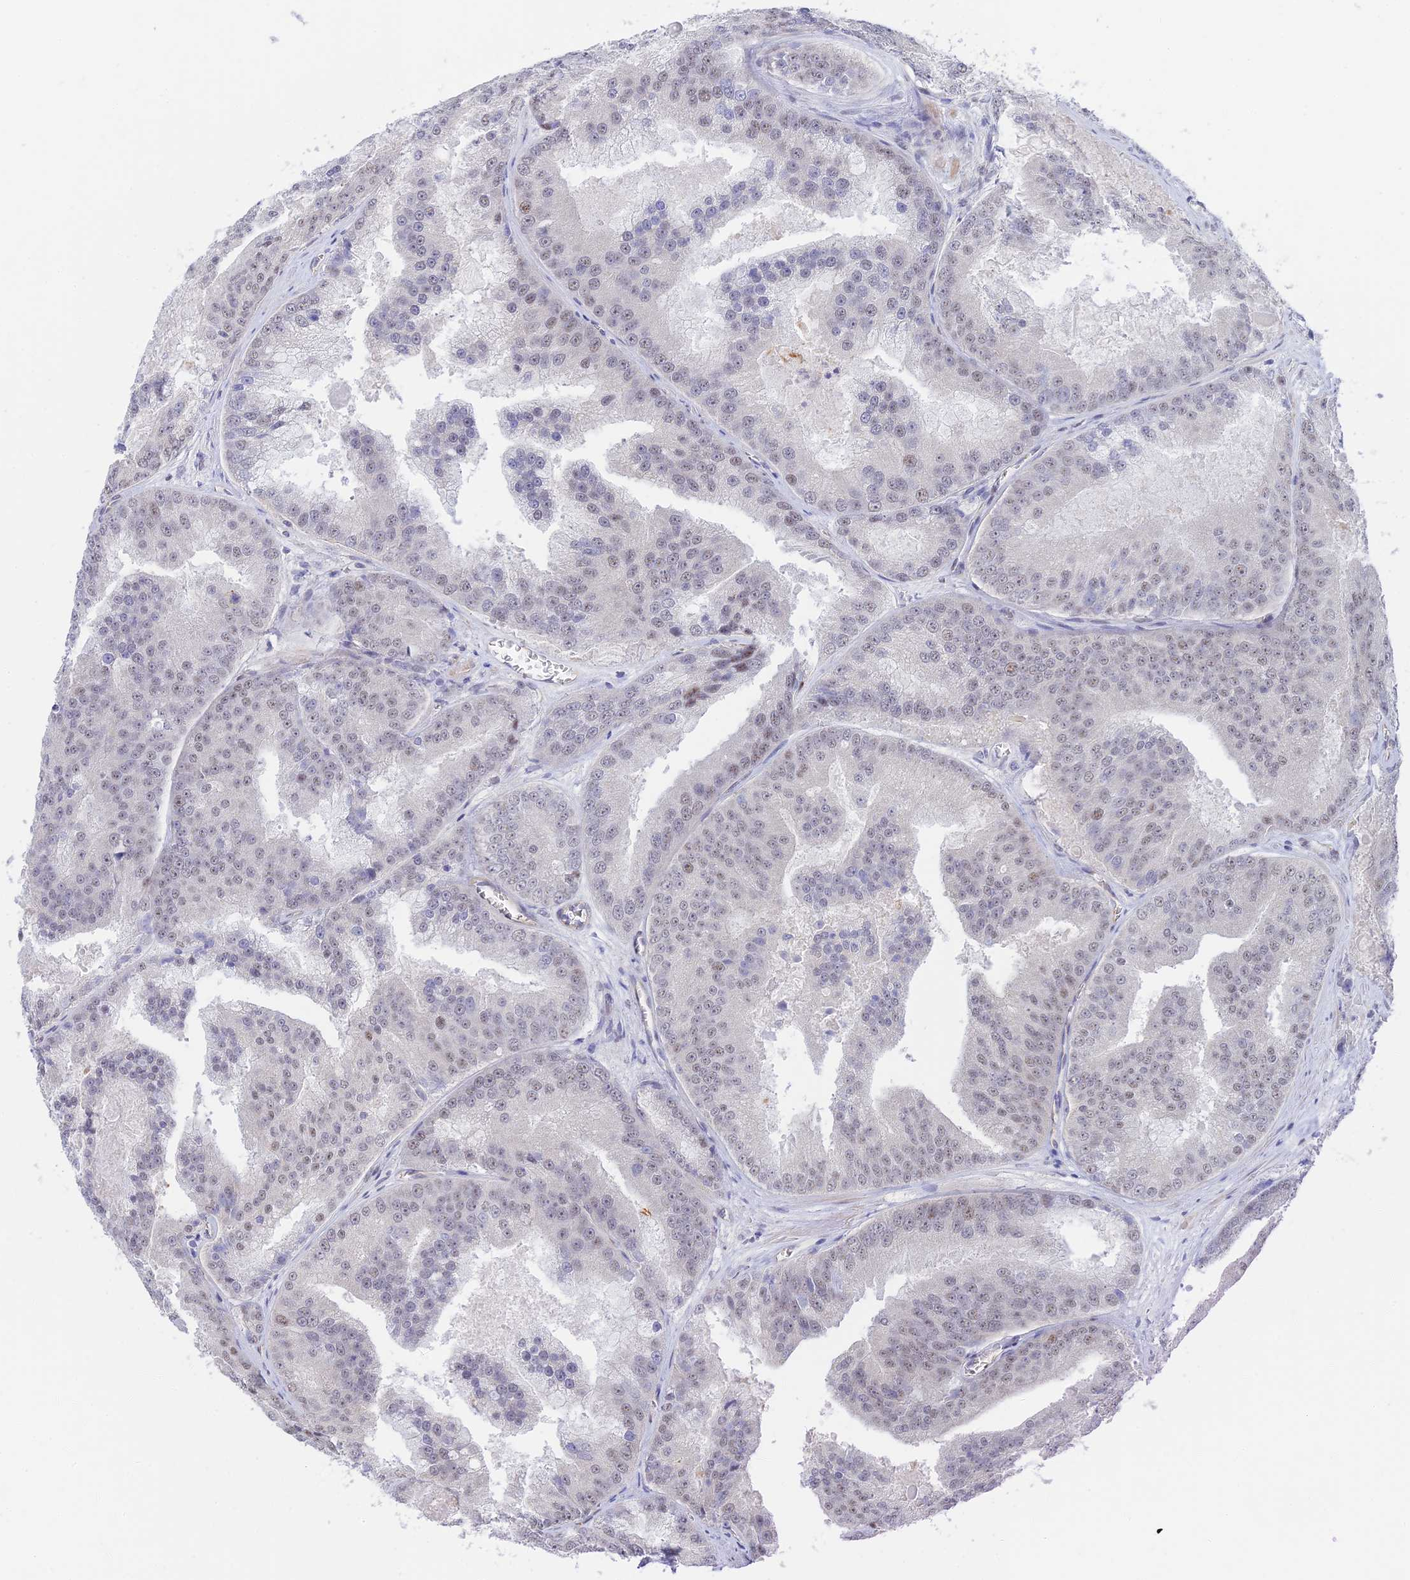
{"staining": {"intensity": "weak", "quantity": "25%-75%", "location": "nuclear"}, "tissue": "prostate cancer", "cell_type": "Tumor cells", "image_type": "cancer", "snomed": [{"axis": "morphology", "description": "Adenocarcinoma, High grade"}, {"axis": "topography", "description": "Prostate"}], "caption": "This is a micrograph of immunohistochemistry staining of prostate high-grade adenocarcinoma, which shows weak staining in the nuclear of tumor cells.", "gene": "CFAP92", "patient": {"sex": "male", "age": 61}}